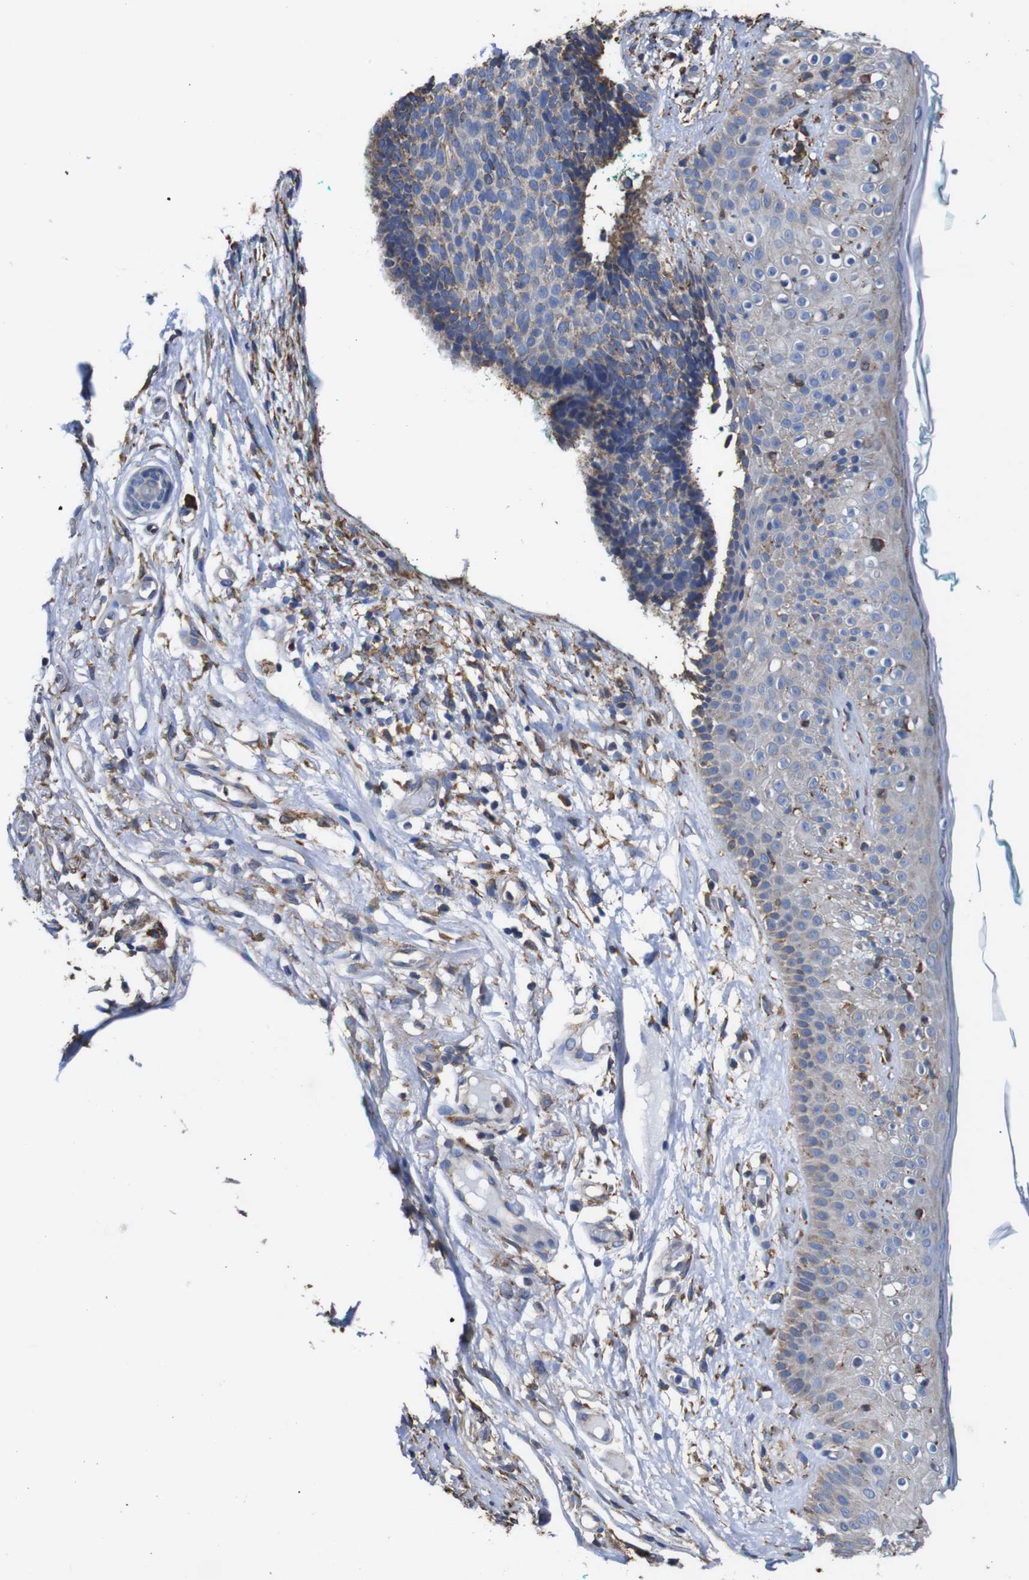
{"staining": {"intensity": "weak", "quantity": "<25%", "location": "cytoplasmic/membranous"}, "tissue": "skin cancer", "cell_type": "Tumor cells", "image_type": "cancer", "snomed": [{"axis": "morphology", "description": "Basal cell carcinoma"}, {"axis": "topography", "description": "Skin"}], "caption": "Immunohistochemistry photomicrograph of human skin cancer (basal cell carcinoma) stained for a protein (brown), which displays no staining in tumor cells. (Immunohistochemistry, brightfield microscopy, high magnification).", "gene": "PPIB", "patient": {"sex": "female", "age": 84}}